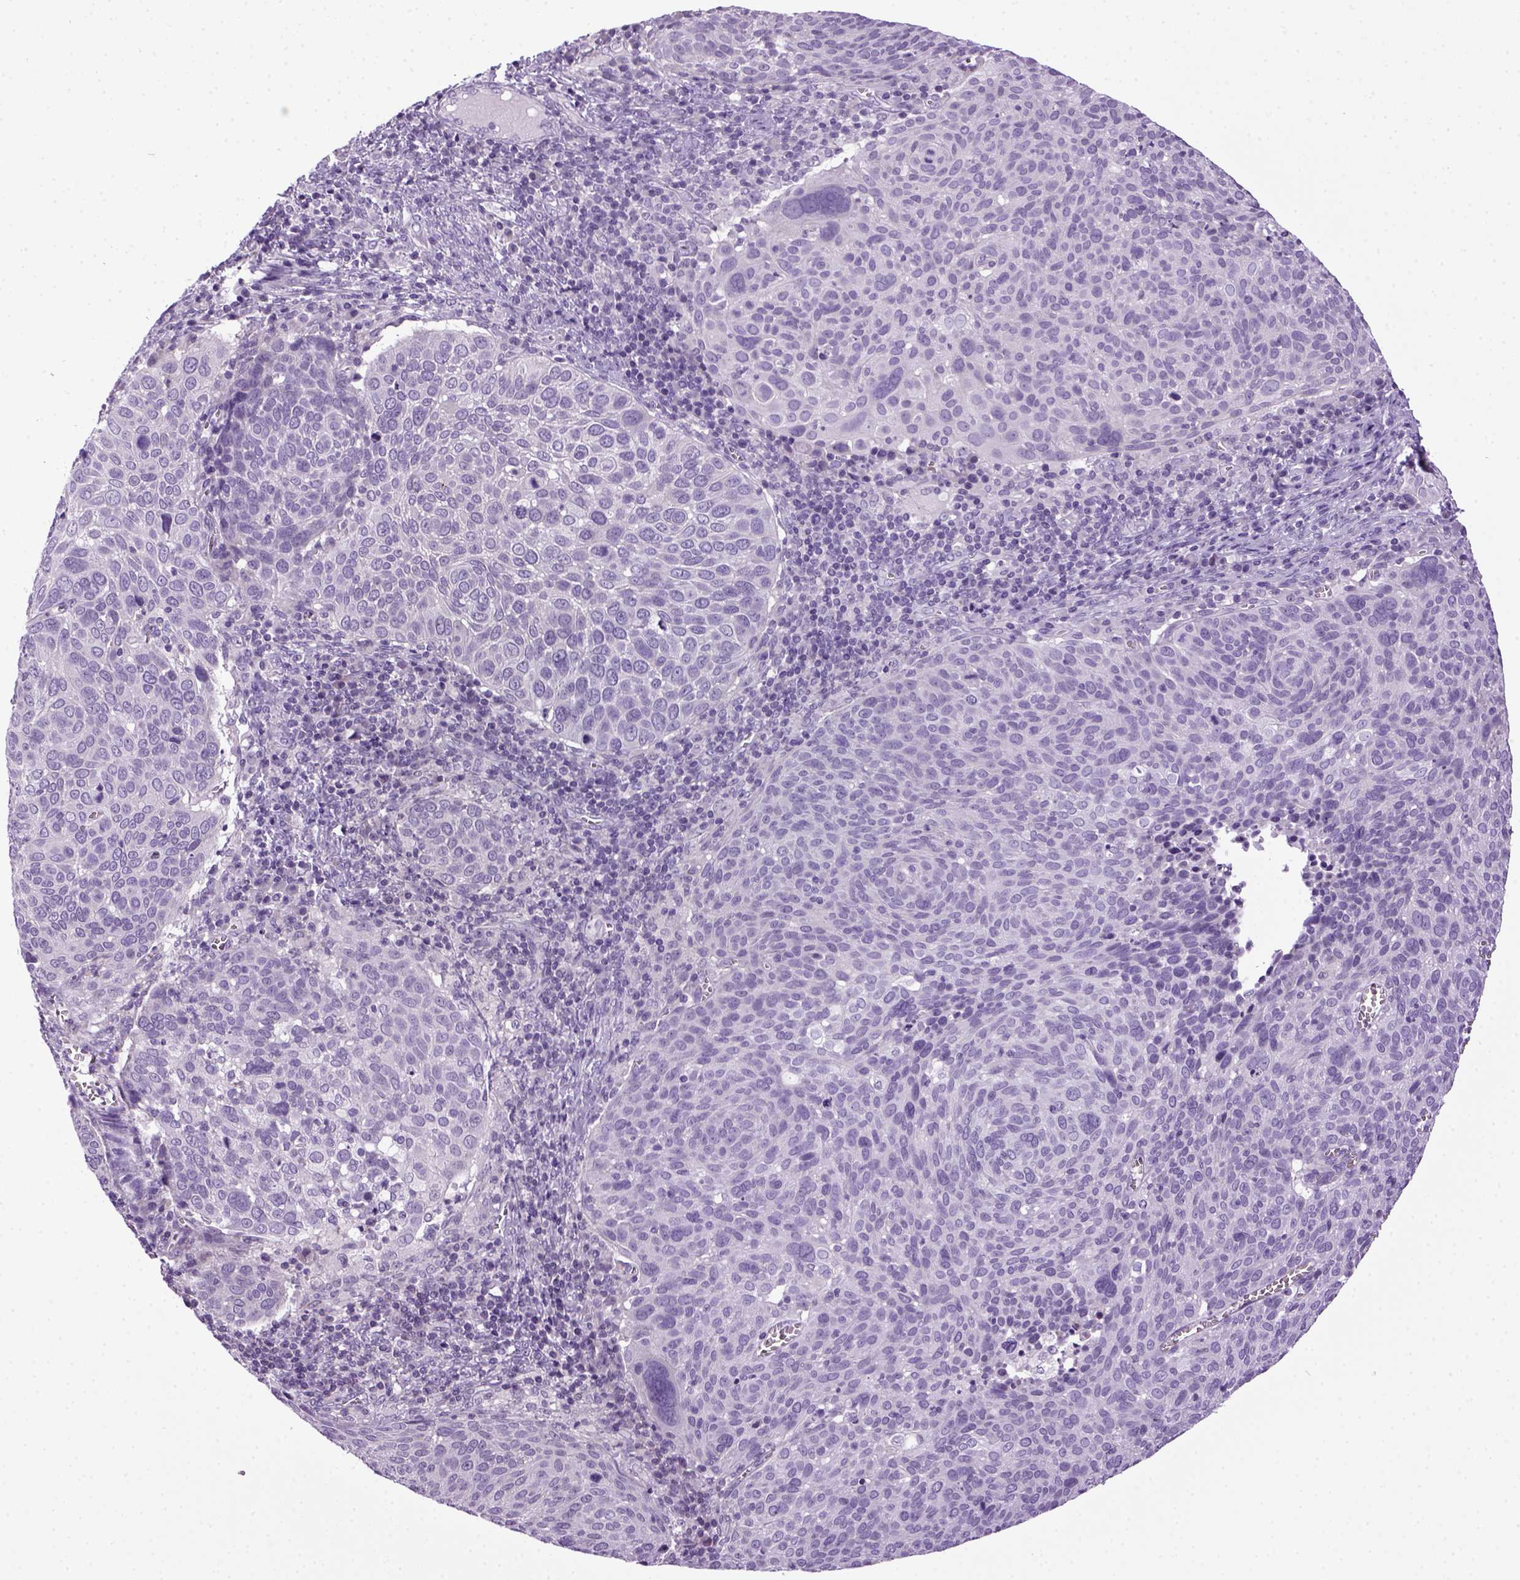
{"staining": {"intensity": "negative", "quantity": "none", "location": "none"}, "tissue": "cervical cancer", "cell_type": "Tumor cells", "image_type": "cancer", "snomed": [{"axis": "morphology", "description": "Squamous cell carcinoma, NOS"}, {"axis": "topography", "description": "Cervix"}], "caption": "Immunohistochemistry (IHC) histopathology image of neoplastic tissue: human cervical squamous cell carcinoma stained with DAB (3,3'-diaminobenzidine) displays no significant protein expression in tumor cells. (Stains: DAB (3,3'-diaminobenzidine) immunohistochemistry with hematoxylin counter stain, Microscopy: brightfield microscopy at high magnification).", "gene": "HMCN2", "patient": {"sex": "female", "age": 39}}